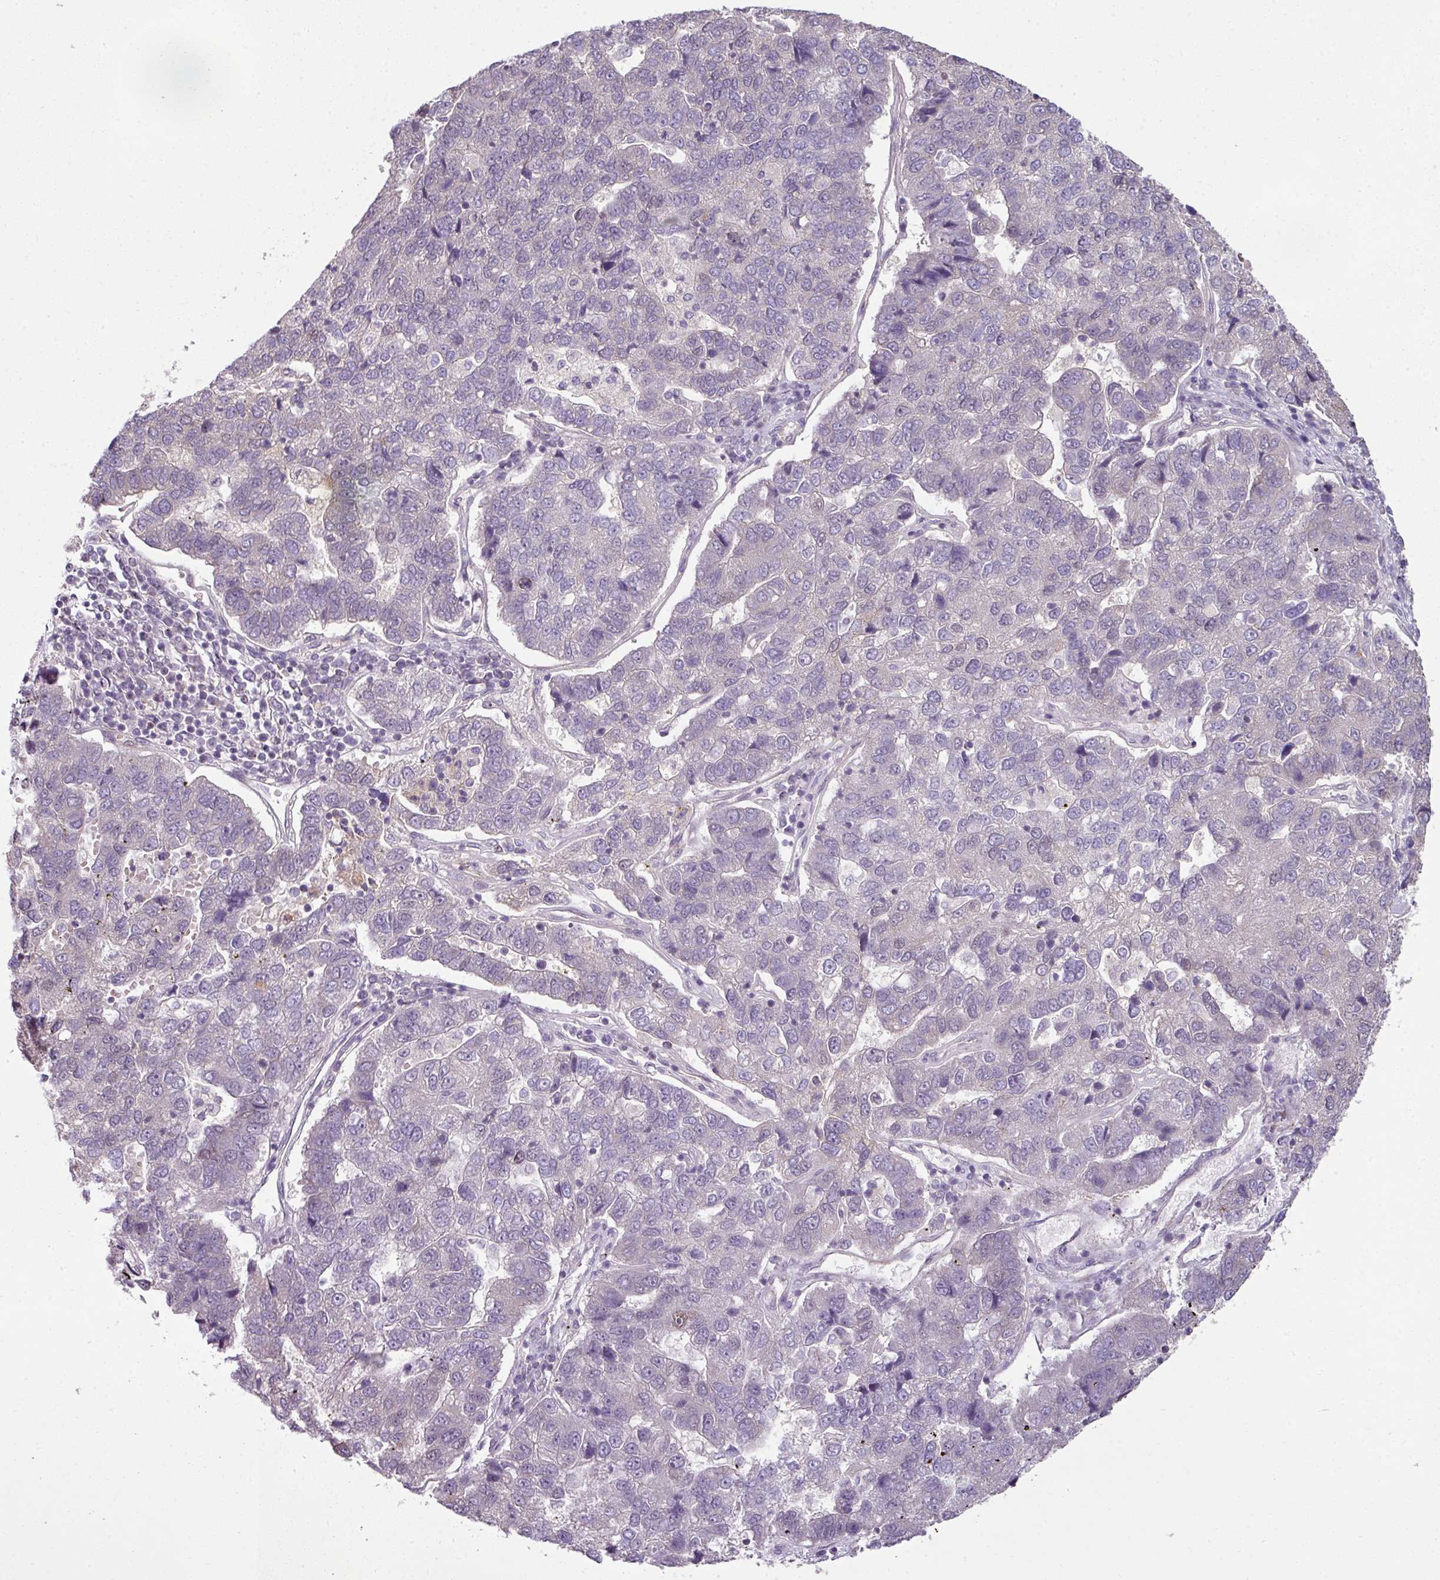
{"staining": {"intensity": "negative", "quantity": "none", "location": "none"}, "tissue": "pancreatic cancer", "cell_type": "Tumor cells", "image_type": "cancer", "snomed": [{"axis": "morphology", "description": "Adenocarcinoma, NOS"}, {"axis": "topography", "description": "Pancreas"}], "caption": "Immunohistochemistry photomicrograph of neoplastic tissue: human pancreatic cancer (adenocarcinoma) stained with DAB (3,3'-diaminobenzidine) displays no significant protein expression in tumor cells.", "gene": "C19orf33", "patient": {"sex": "female", "age": 61}}